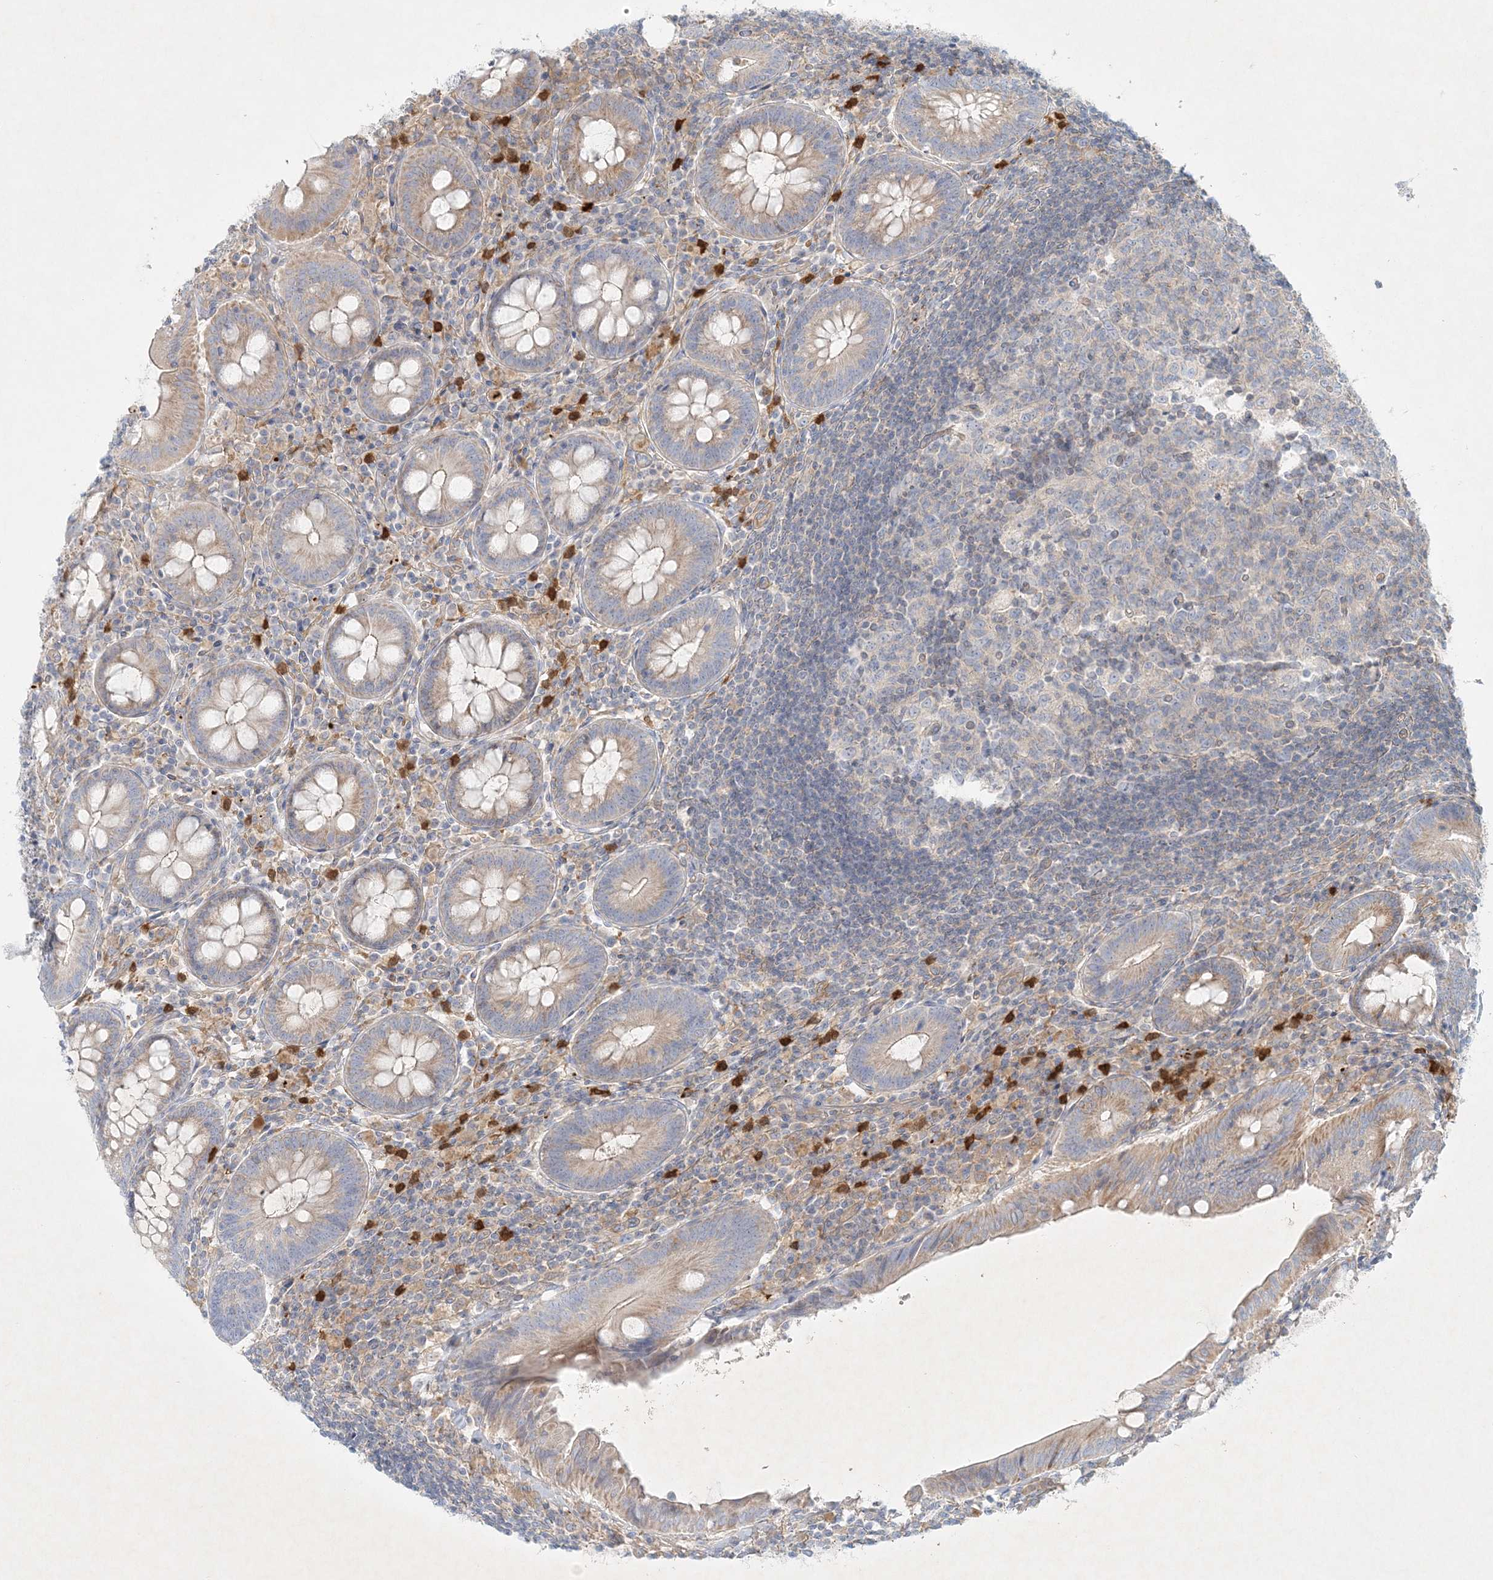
{"staining": {"intensity": "weak", "quantity": "<25%", "location": "cytoplasmic/membranous"}, "tissue": "appendix", "cell_type": "Glandular cells", "image_type": "normal", "snomed": [{"axis": "morphology", "description": "Normal tissue, NOS"}, {"axis": "topography", "description": "Appendix"}], "caption": "Histopathology image shows no protein positivity in glandular cells of unremarkable appendix. (DAB IHC with hematoxylin counter stain).", "gene": "STK11IP", "patient": {"sex": "female", "age": 54}}